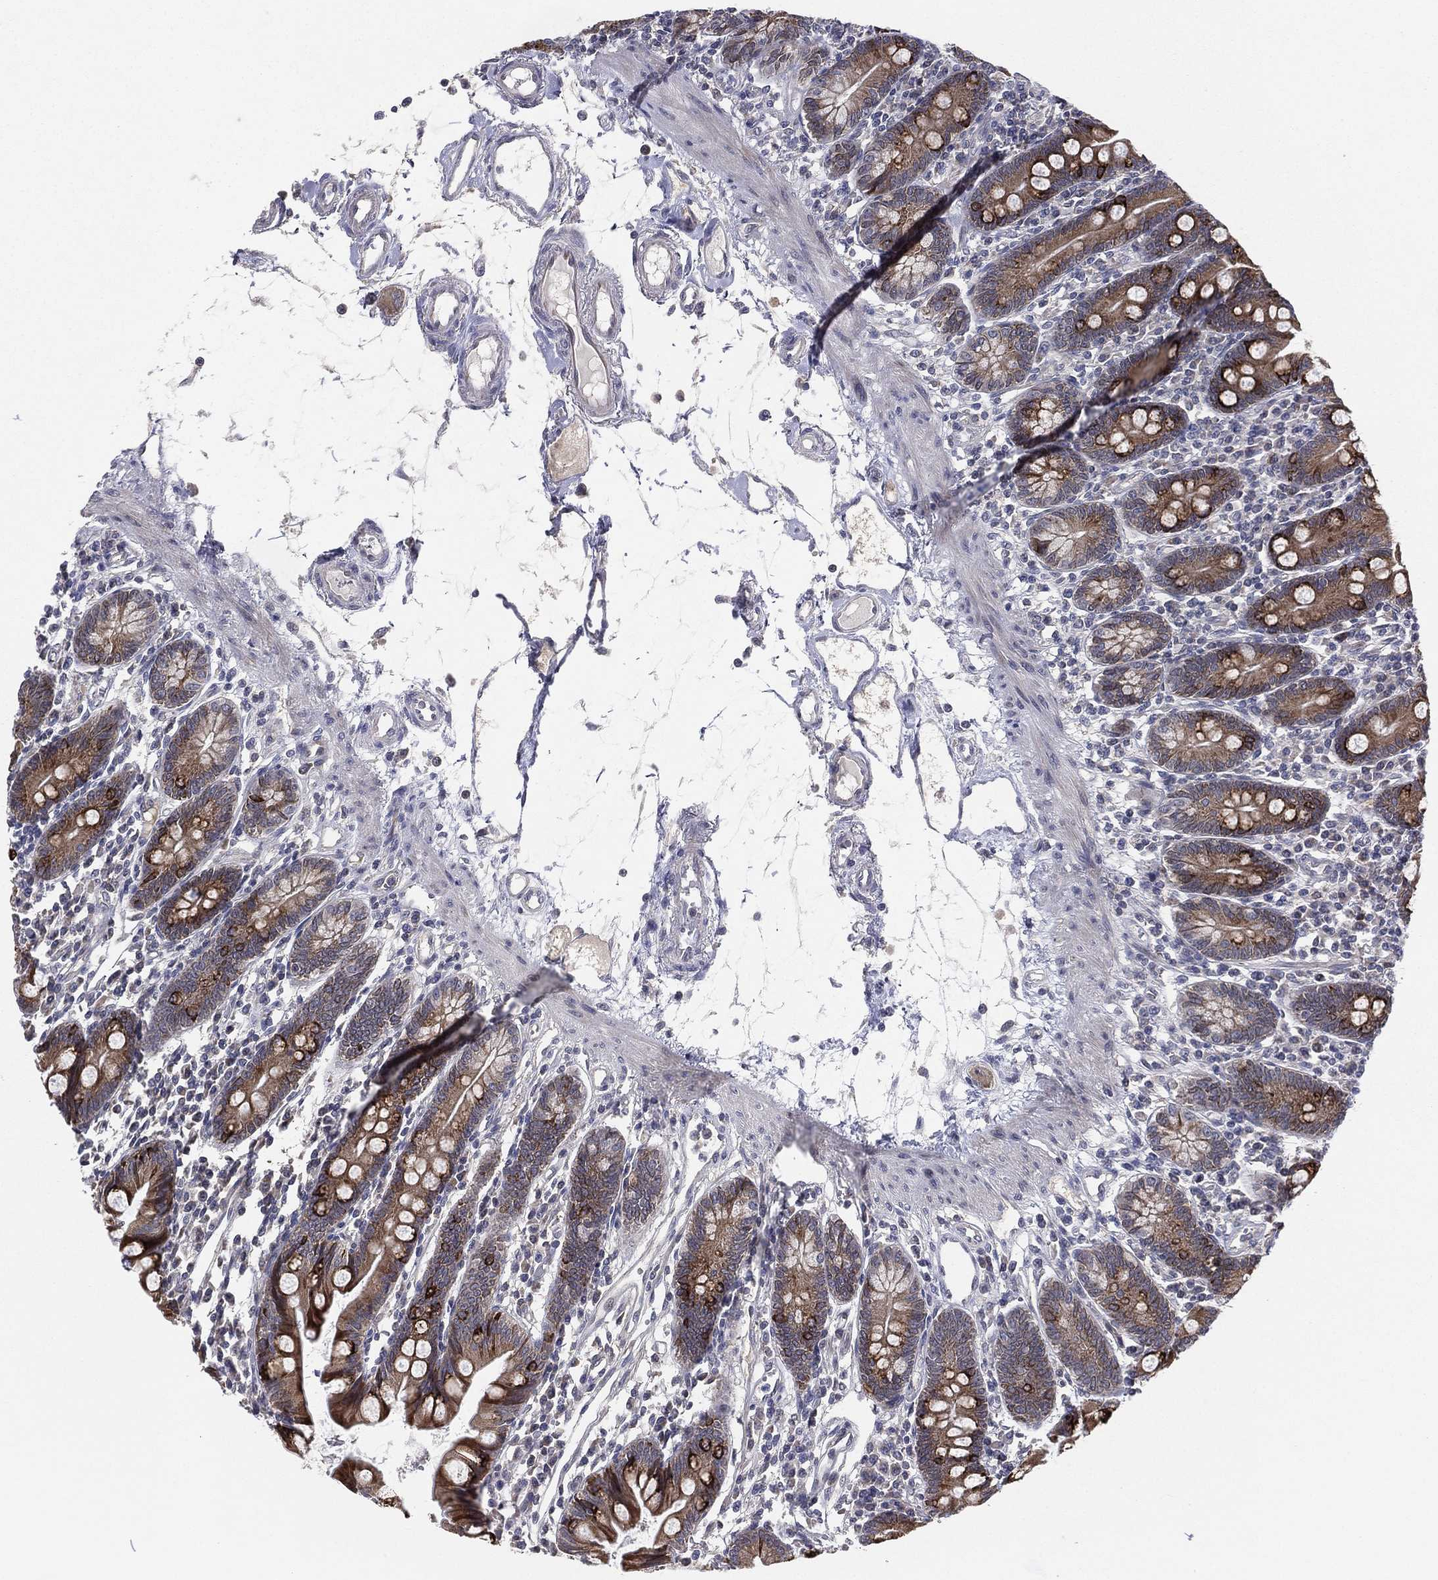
{"staining": {"intensity": "strong", "quantity": "25%-75%", "location": "cytoplasmic/membranous"}, "tissue": "small intestine", "cell_type": "Glandular cells", "image_type": "normal", "snomed": [{"axis": "morphology", "description": "Normal tissue, NOS"}, {"axis": "topography", "description": "Small intestine"}], "caption": "Protein expression analysis of unremarkable small intestine reveals strong cytoplasmic/membranous expression in about 25%-75% of glandular cells.", "gene": "KAT14", "patient": {"sex": "male", "age": 88}}